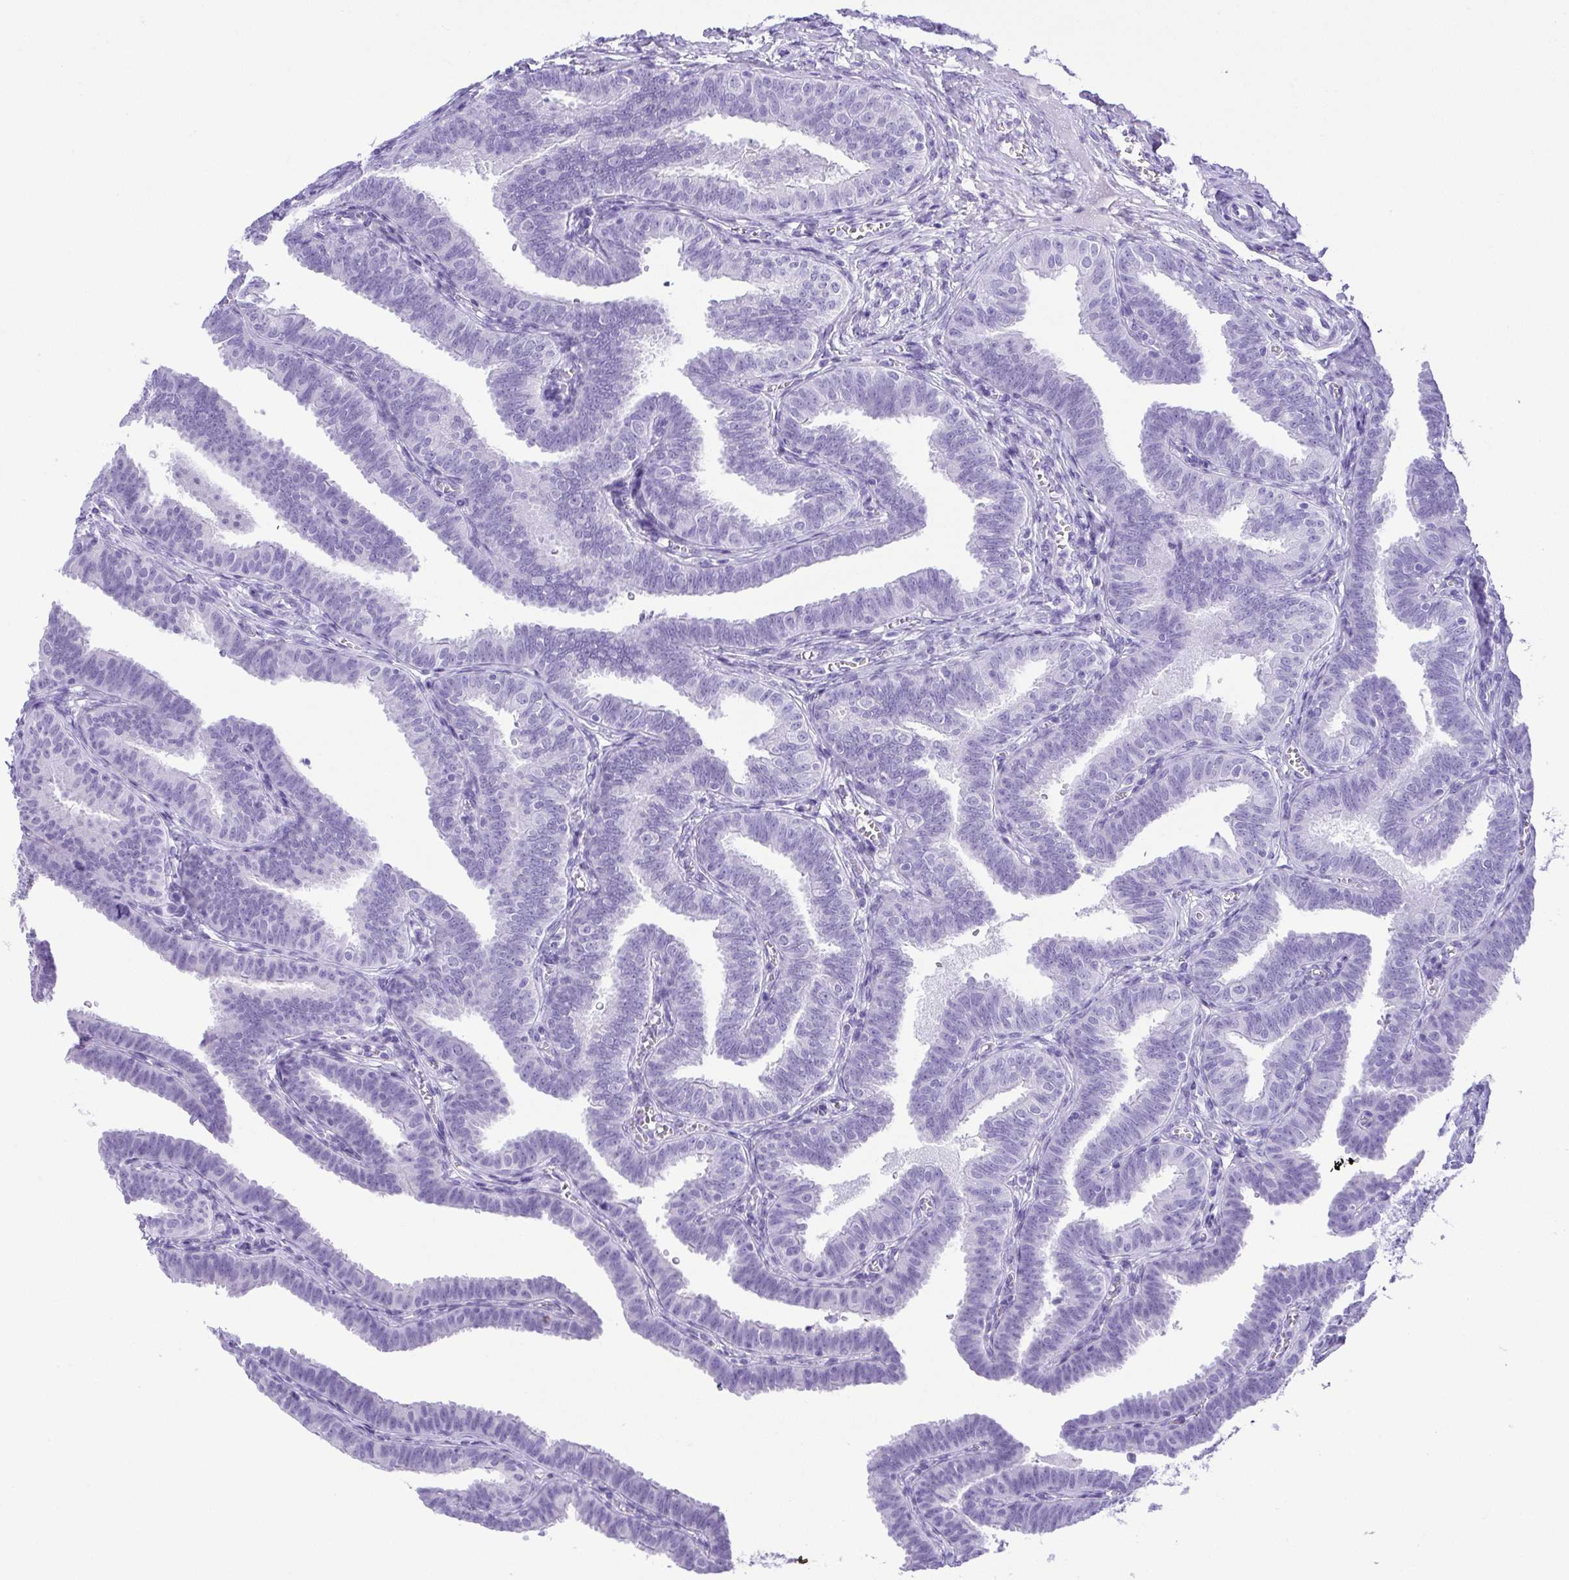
{"staining": {"intensity": "negative", "quantity": "none", "location": "none"}, "tissue": "fallopian tube", "cell_type": "Glandular cells", "image_type": "normal", "snomed": [{"axis": "morphology", "description": "Normal tissue, NOS"}, {"axis": "topography", "description": "Fallopian tube"}], "caption": "This photomicrograph is of benign fallopian tube stained with immunohistochemistry (IHC) to label a protein in brown with the nuclei are counter-stained blue. There is no expression in glandular cells. (DAB immunohistochemistry (IHC) with hematoxylin counter stain).", "gene": "CDSN", "patient": {"sex": "female", "age": 25}}